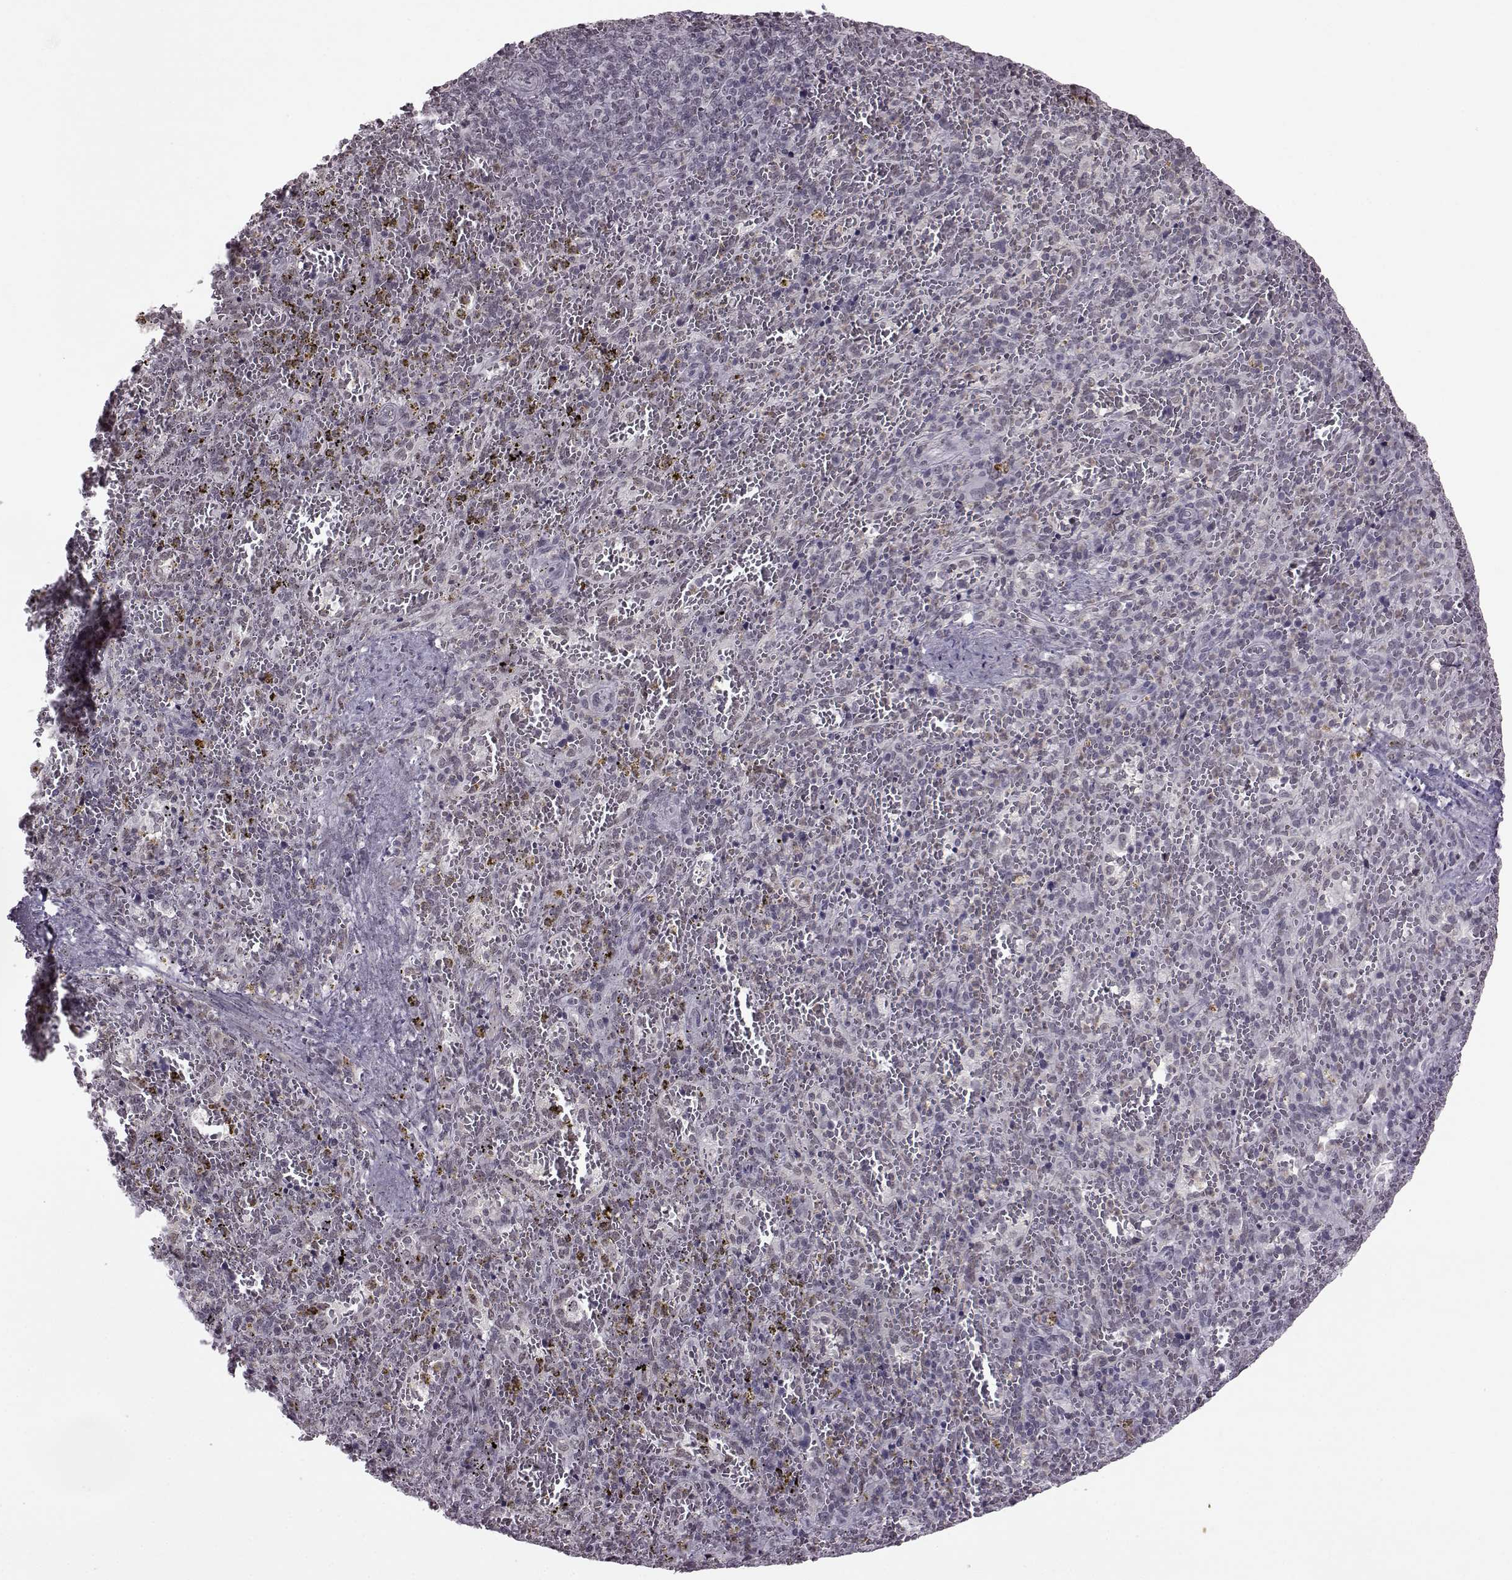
{"staining": {"intensity": "negative", "quantity": "none", "location": "none"}, "tissue": "spleen", "cell_type": "Cells in red pulp", "image_type": "normal", "snomed": [{"axis": "morphology", "description": "Normal tissue, NOS"}, {"axis": "topography", "description": "Spleen"}], "caption": "This is an IHC image of benign human spleen. There is no staining in cells in red pulp.", "gene": "SLC28A2", "patient": {"sex": "female", "age": 50}}